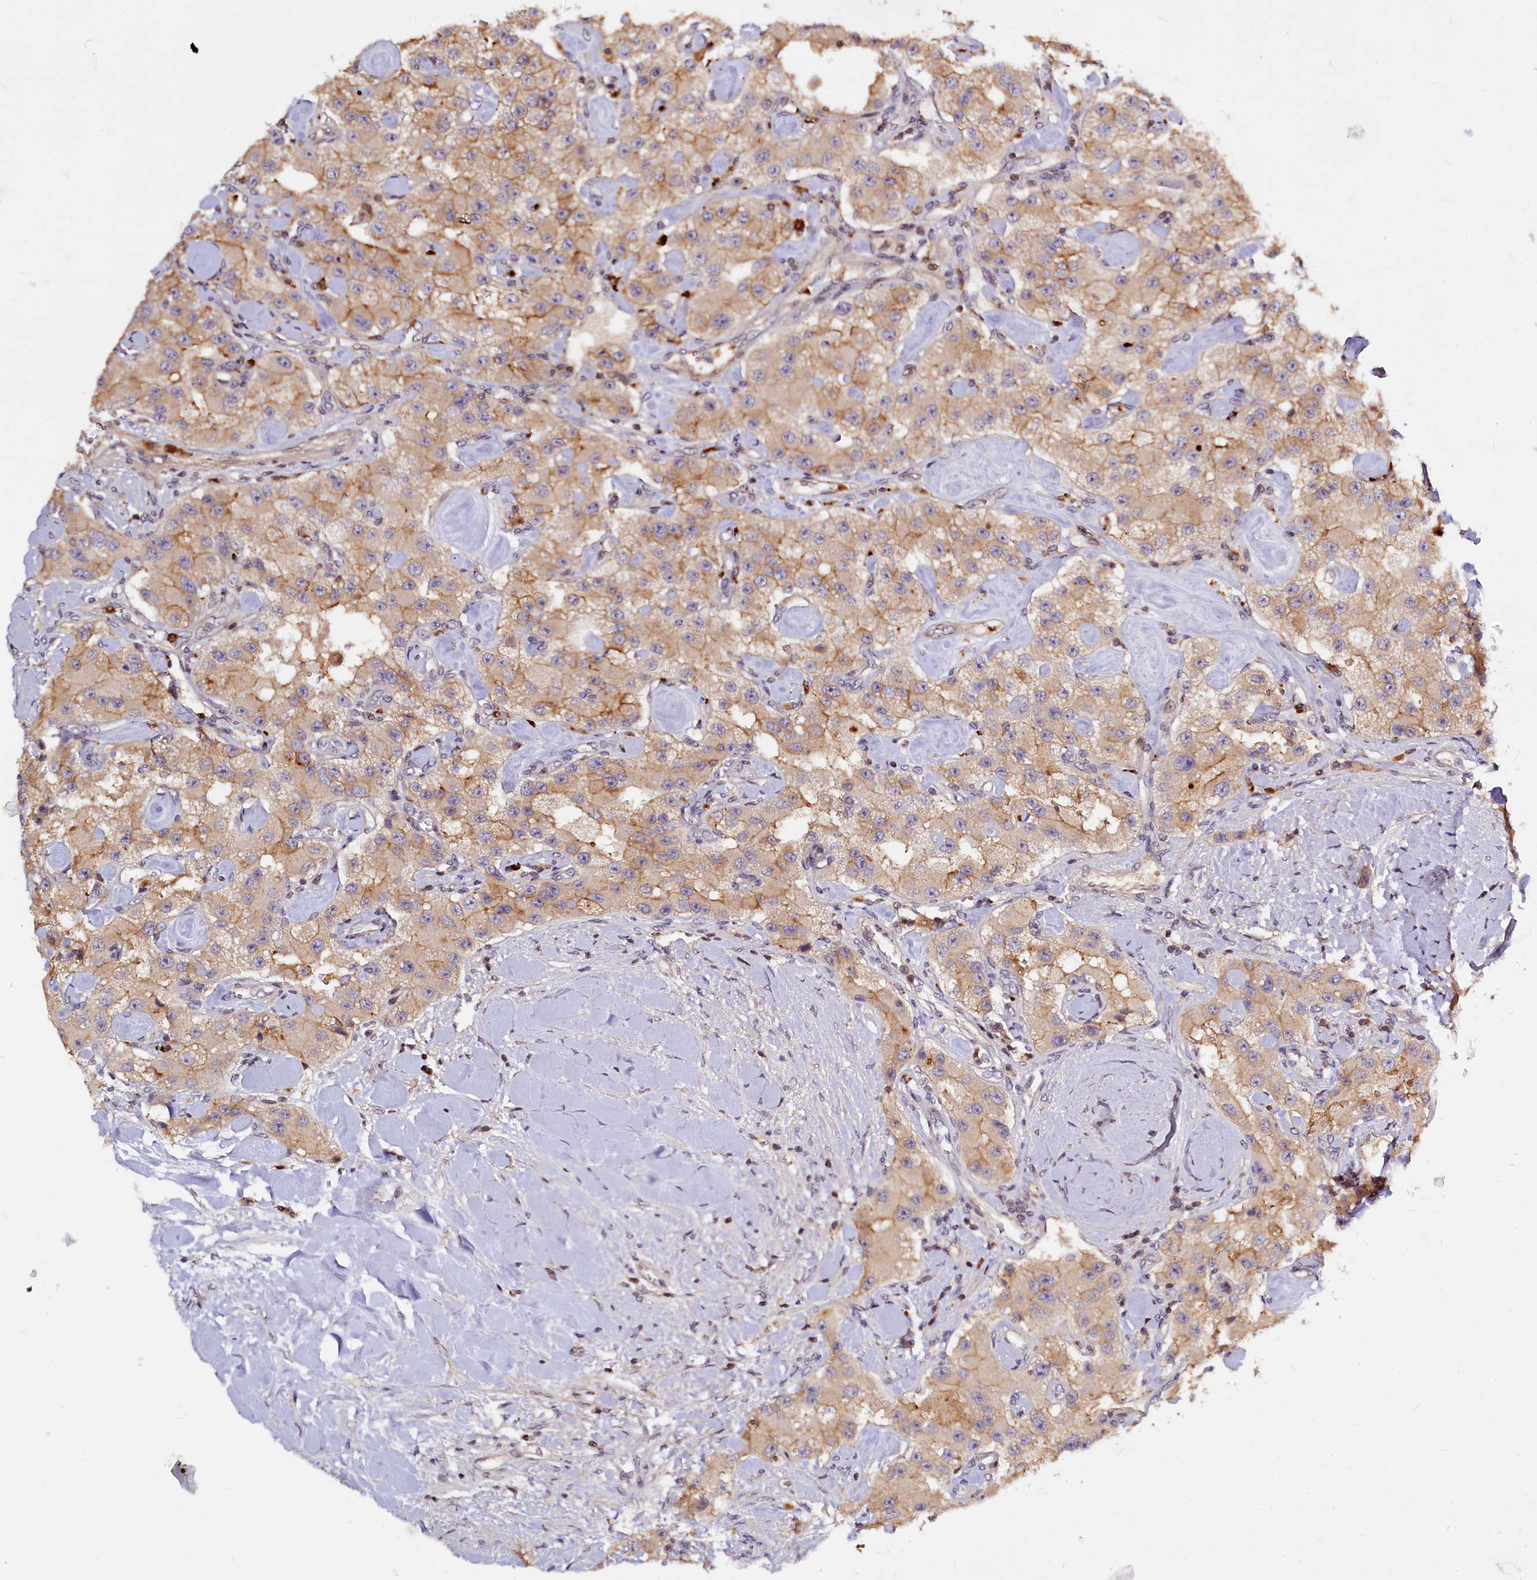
{"staining": {"intensity": "moderate", "quantity": ">75%", "location": "cytoplasmic/membranous"}, "tissue": "carcinoid", "cell_type": "Tumor cells", "image_type": "cancer", "snomed": [{"axis": "morphology", "description": "Carcinoid, malignant, NOS"}, {"axis": "topography", "description": "Pancreas"}], "caption": "Immunohistochemical staining of malignant carcinoid displays moderate cytoplasmic/membranous protein expression in approximately >75% of tumor cells. The protein of interest is shown in brown color, while the nuclei are stained blue.", "gene": "ATG101", "patient": {"sex": "male", "age": 41}}